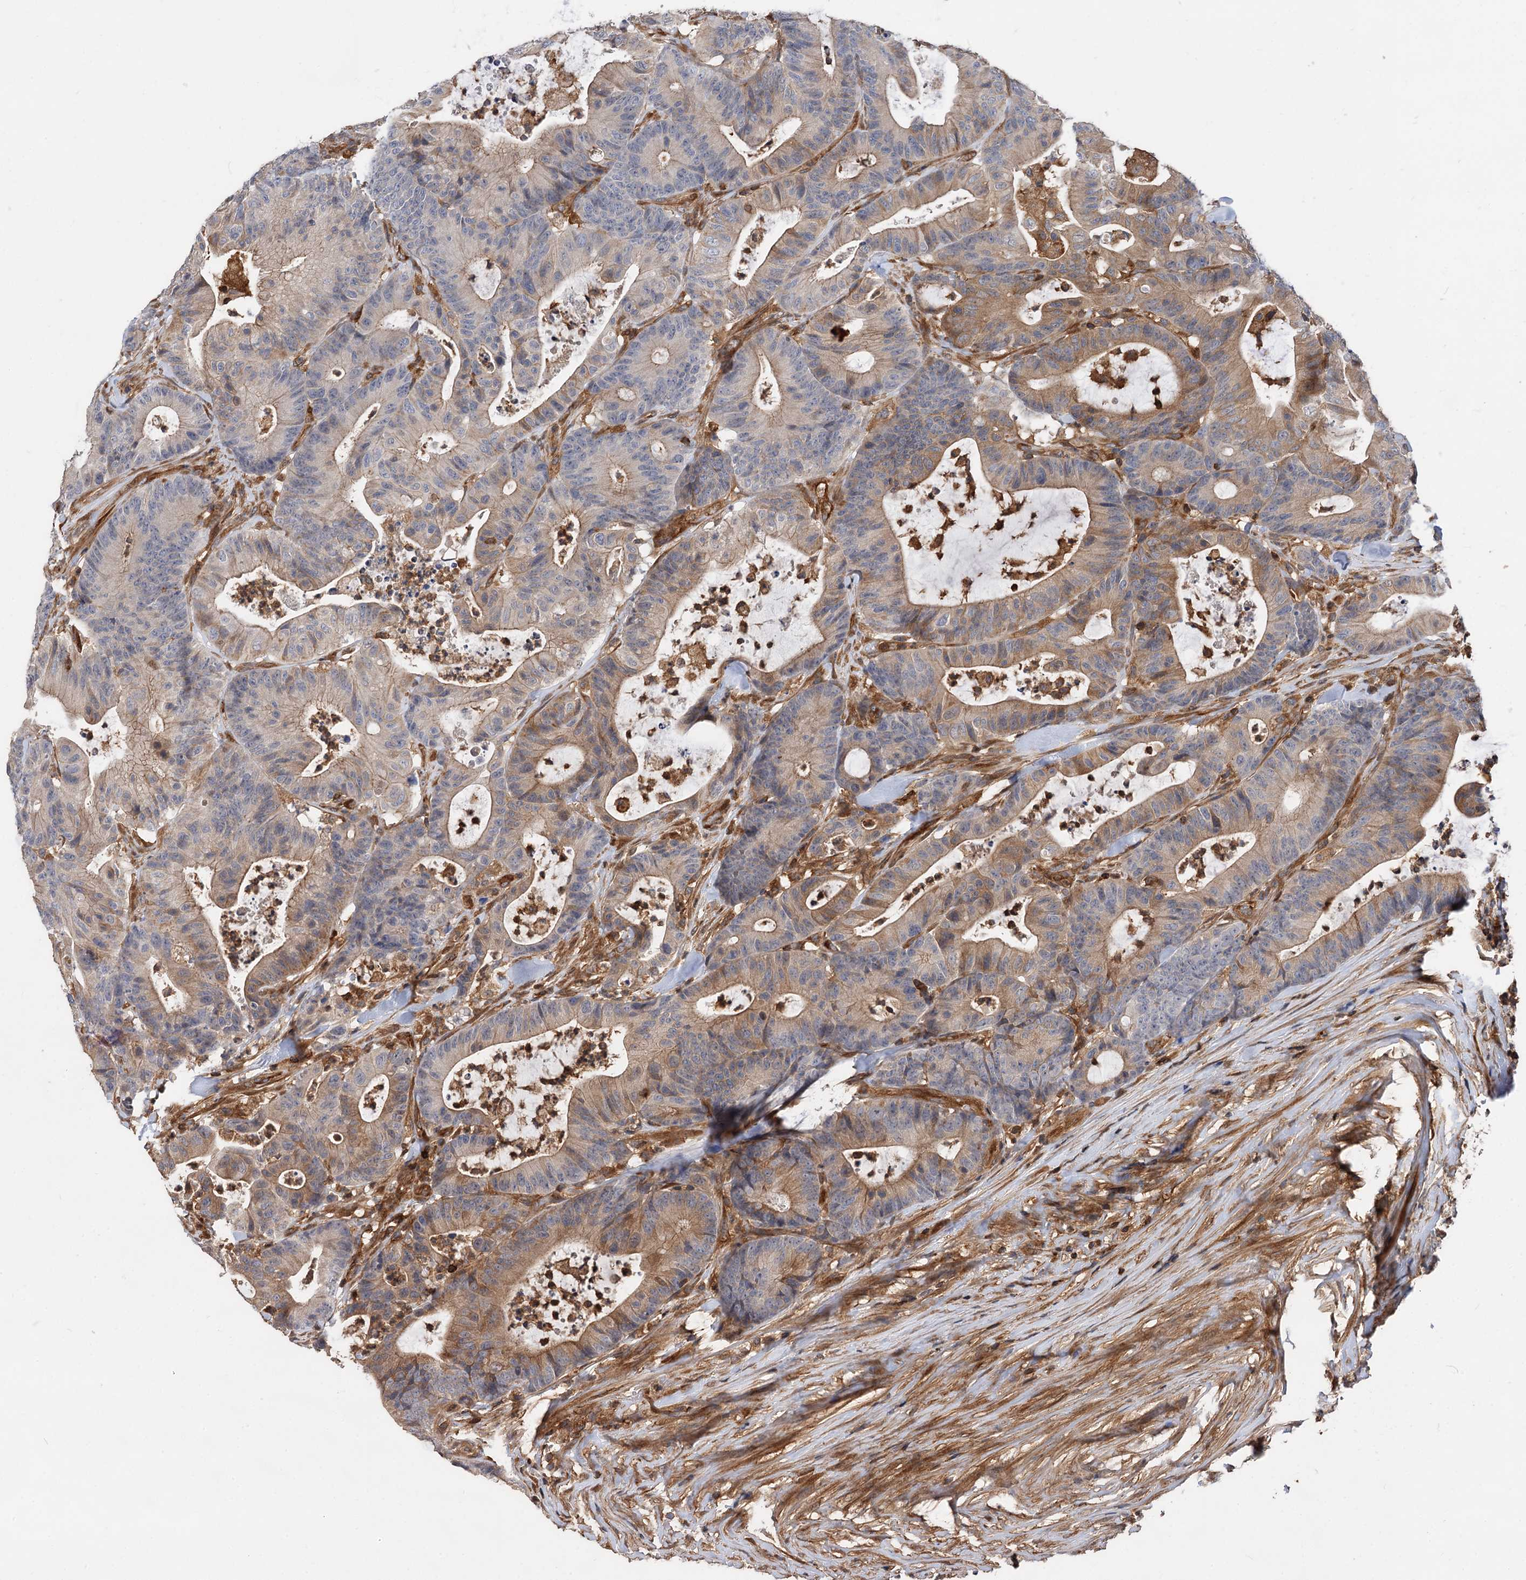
{"staining": {"intensity": "moderate", "quantity": "<25%", "location": "cytoplasmic/membranous"}, "tissue": "colorectal cancer", "cell_type": "Tumor cells", "image_type": "cancer", "snomed": [{"axis": "morphology", "description": "Adenocarcinoma, NOS"}, {"axis": "topography", "description": "Colon"}], "caption": "IHC image of neoplastic tissue: adenocarcinoma (colorectal) stained using immunohistochemistry (IHC) exhibits low levels of moderate protein expression localized specifically in the cytoplasmic/membranous of tumor cells, appearing as a cytoplasmic/membranous brown color.", "gene": "PACS1", "patient": {"sex": "female", "age": 84}}